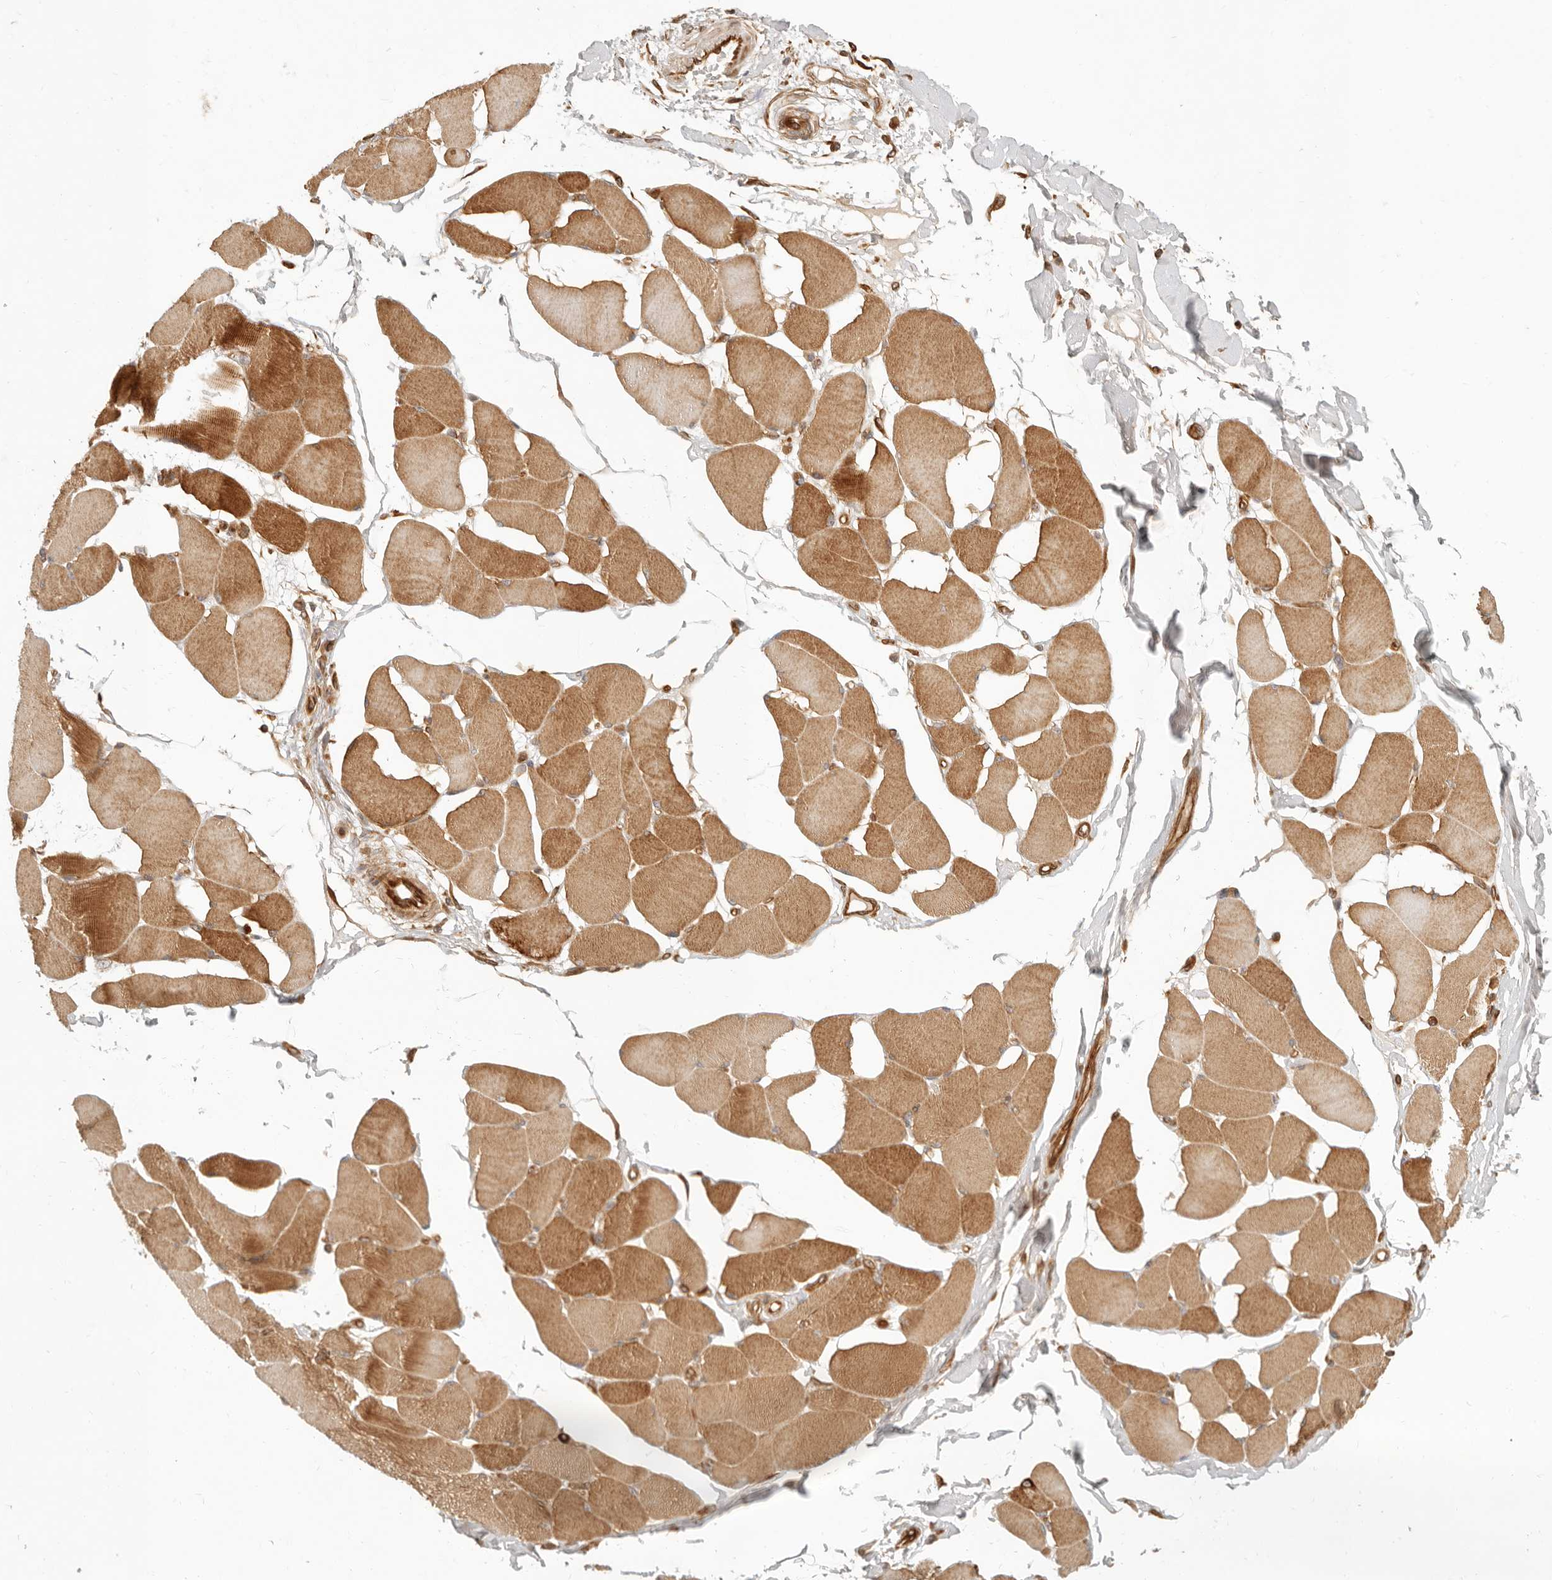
{"staining": {"intensity": "moderate", "quantity": ">75%", "location": "cytoplasmic/membranous"}, "tissue": "skeletal muscle", "cell_type": "Myocytes", "image_type": "normal", "snomed": [{"axis": "morphology", "description": "Normal tissue, NOS"}, {"axis": "topography", "description": "Skin"}, {"axis": "topography", "description": "Skeletal muscle"}], "caption": "DAB (3,3'-diaminobenzidine) immunohistochemical staining of unremarkable human skeletal muscle reveals moderate cytoplasmic/membranous protein expression in about >75% of myocytes.", "gene": "UFSP1", "patient": {"sex": "male", "age": 83}}